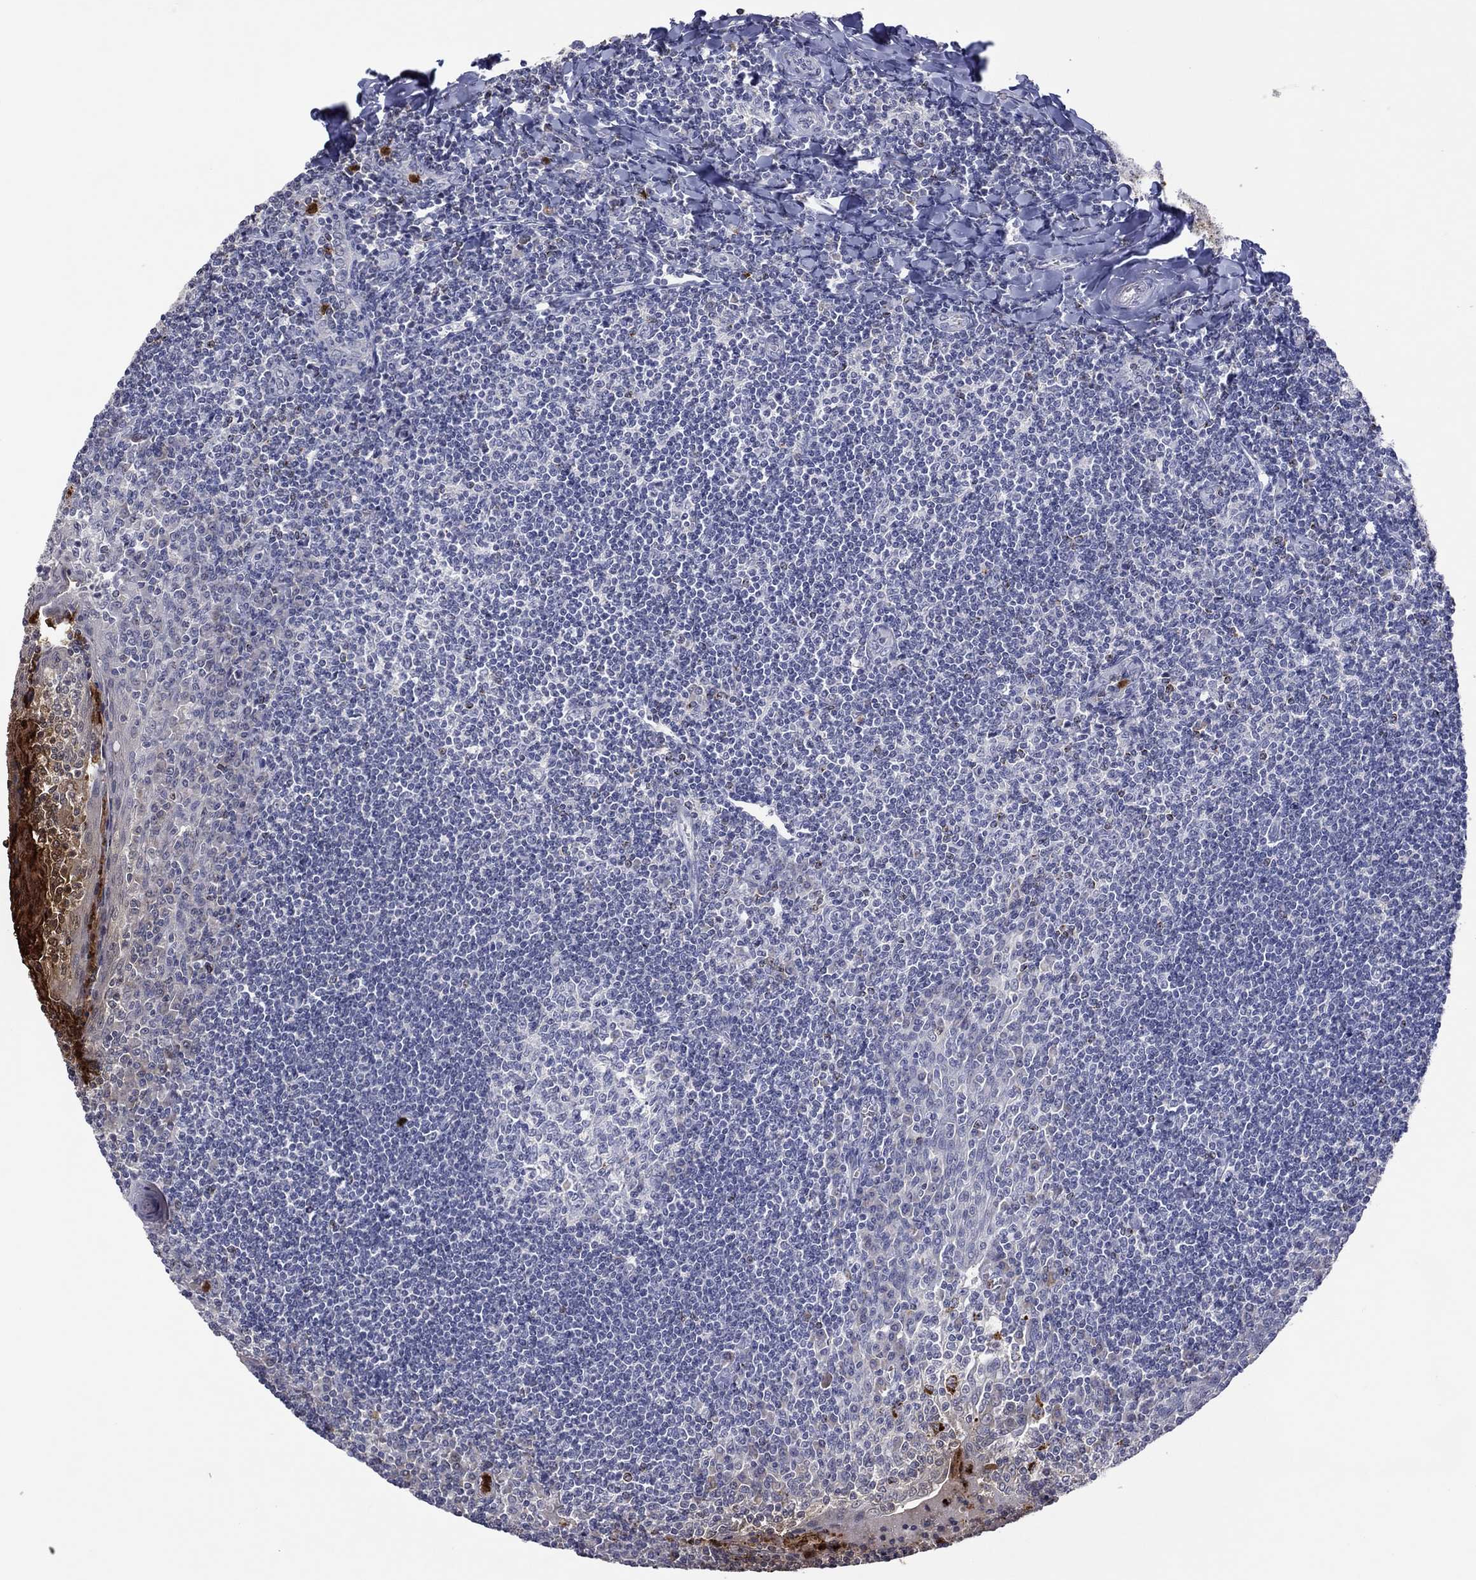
{"staining": {"intensity": "negative", "quantity": "none", "location": "none"}, "tissue": "tonsil", "cell_type": "Germinal center cells", "image_type": "normal", "snomed": [{"axis": "morphology", "description": "Normal tissue, NOS"}, {"axis": "topography", "description": "Tonsil"}], "caption": "Protein analysis of normal tonsil exhibits no significant expression in germinal center cells.", "gene": "CCL5", "patient": {"sex": "female", "age": 12}}